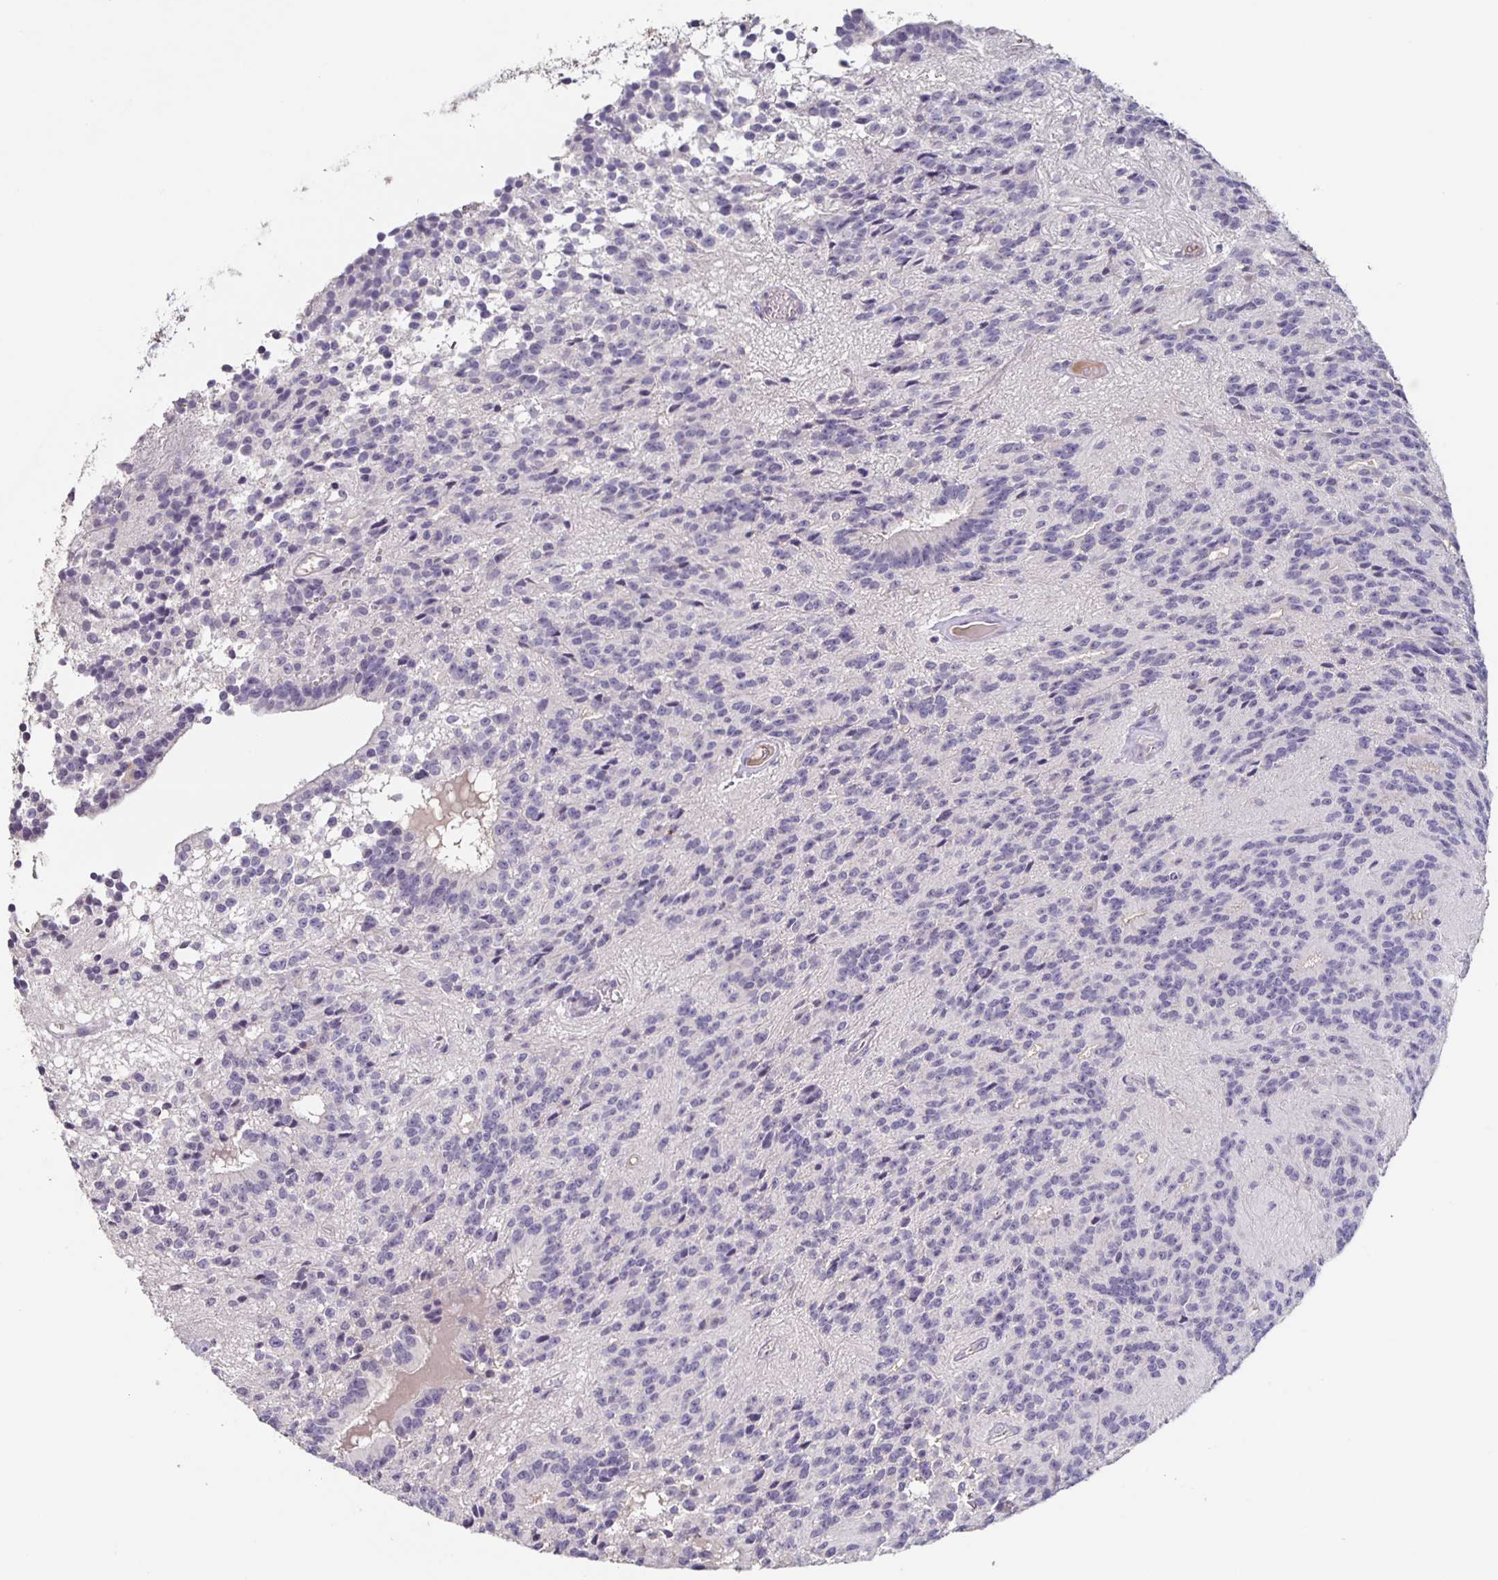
{"staining": {"intensity": "negative", "quantity": "none", "location": "none"}, "tissue": "glioma", "cell_type": "Tumor cells", "image_type": "cancer", "snomed": [{"axis": "morphology", "description": "Glioma, malignant, Low grade"}, {"axis": "topography", "description": "Brain"}], "caption": "Human malignant glioma (low-grade) stained for a protein using immunohistochemistry (IHC) demonstrates no positivity in tumor cells.", "gene": "INSL5", "patient": {"sex": "male", "age": 31}}